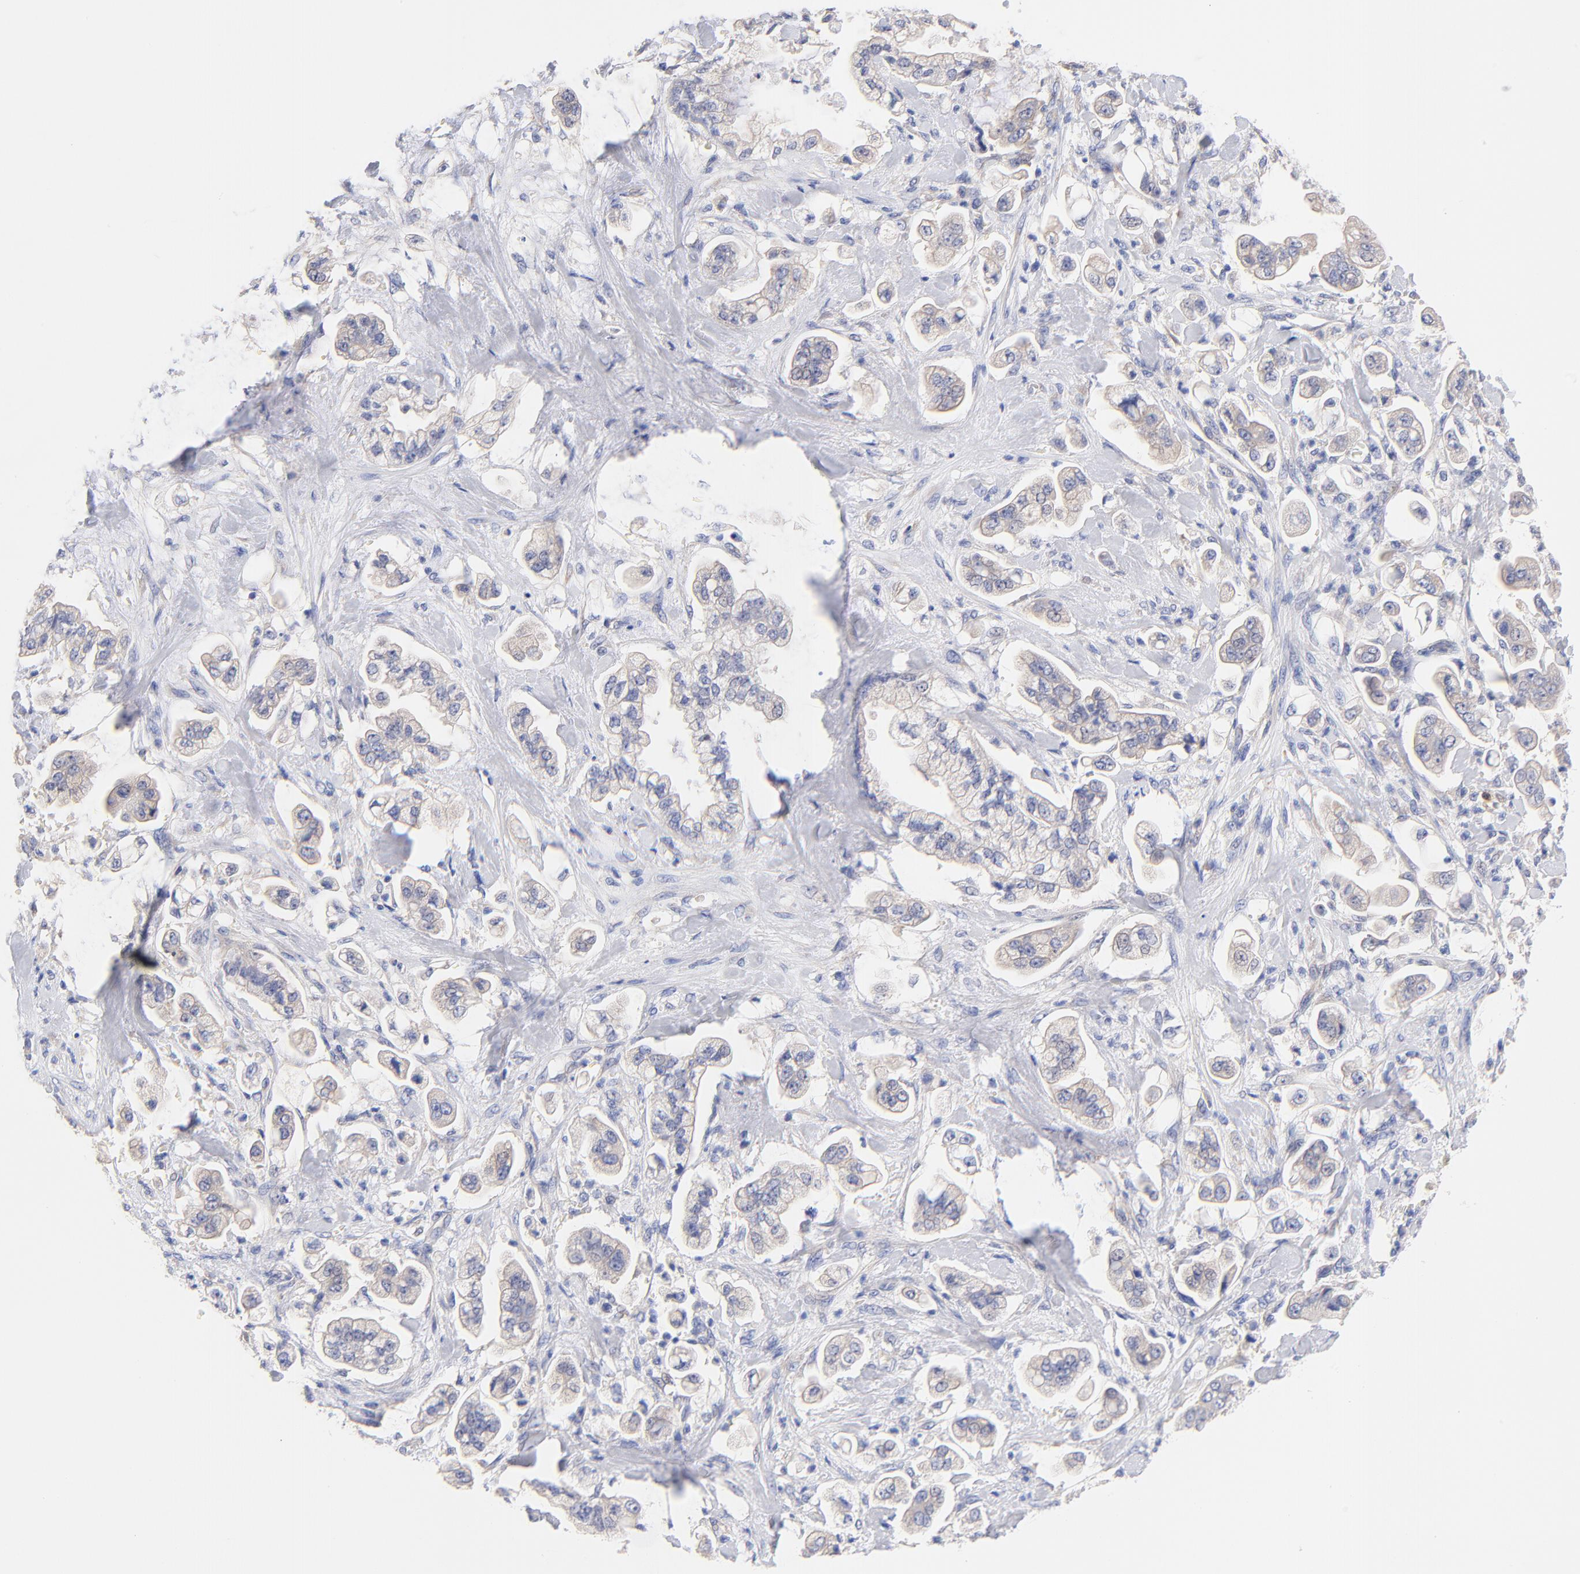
{"staining": {"intensity": "weak", "quantity": ">75%", "location": "cytoplasmic/membranous"}, "tissue": "stomach cancer", "cell_type": "Tumor cells", "image_type": "cancer", "snomed": [{"axis": "morphology", "description": "Adenocarcinoma, NOS"}, {"axis": "topography", "description": "Stomach"}], "caption": "A histopathology image of stomach cancer stained for a protein demonstrates weak cytoplasmic/membranous brown staining in tumor cells.", "gene": "TNFRSF13C", "patient": {"sex": "male", "age": 62}}